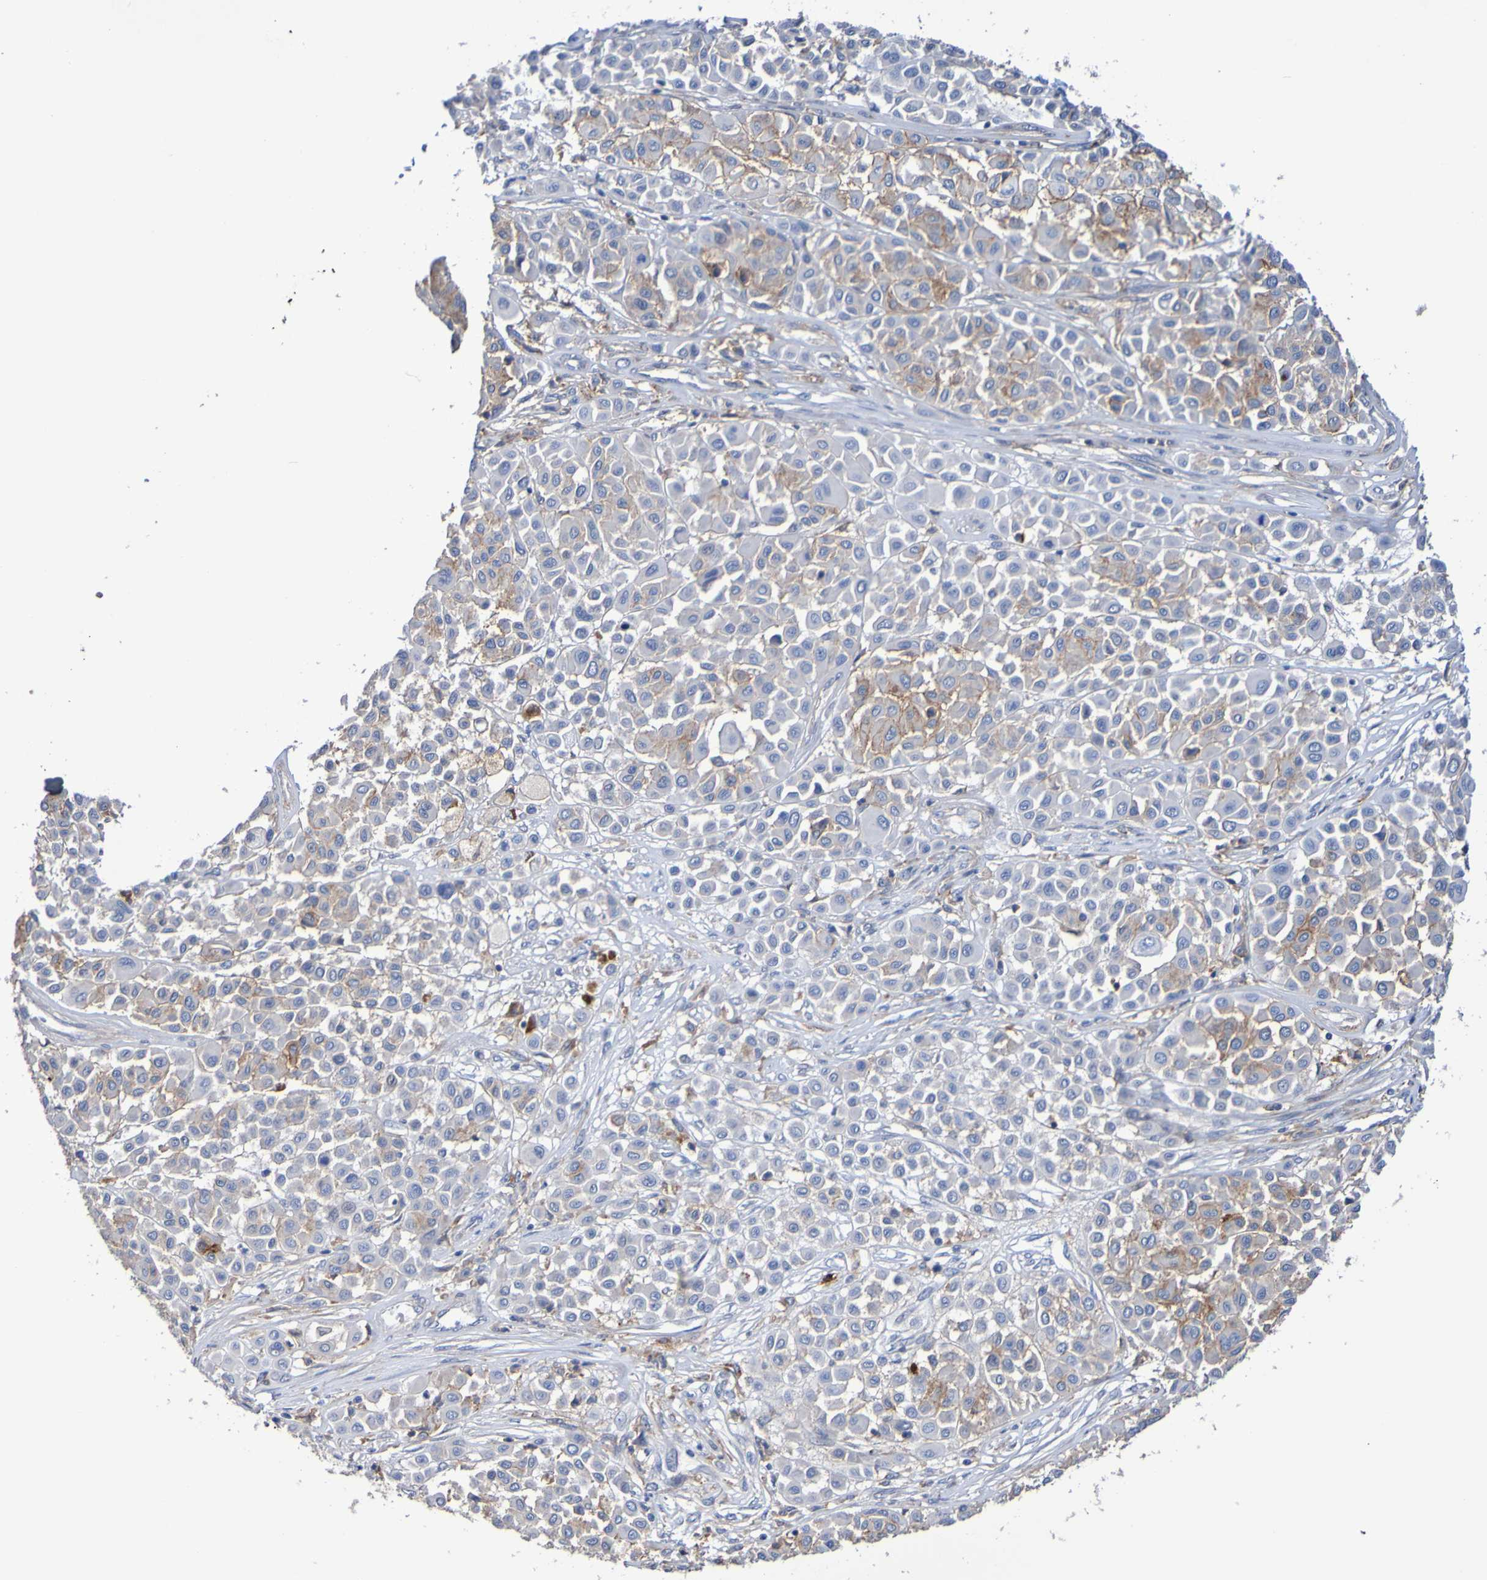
{"staining": {"intensity": "moderate", "quantity": "25%-75%", "location": "cytoplasmic/membranous"}, "tissue": "melanoma", "cell_type": "Tumor cells", "image_type": "cancer", "snomed": [{"axis": "morphology", "description": "Malignant melanoma, Metastatic site"}, {"axis": "topography", "description": "Soft tissue"}], "caption": "Immunohistochemical staining of human malignant melanoma (metastatic site) demonstrates medium levels of moderate cytoplasmic/membranous protein staining in about 25%-75% of tumor cells.", "gene": "SLC3A2", "patient": {"sex": "male", "age": 41}}